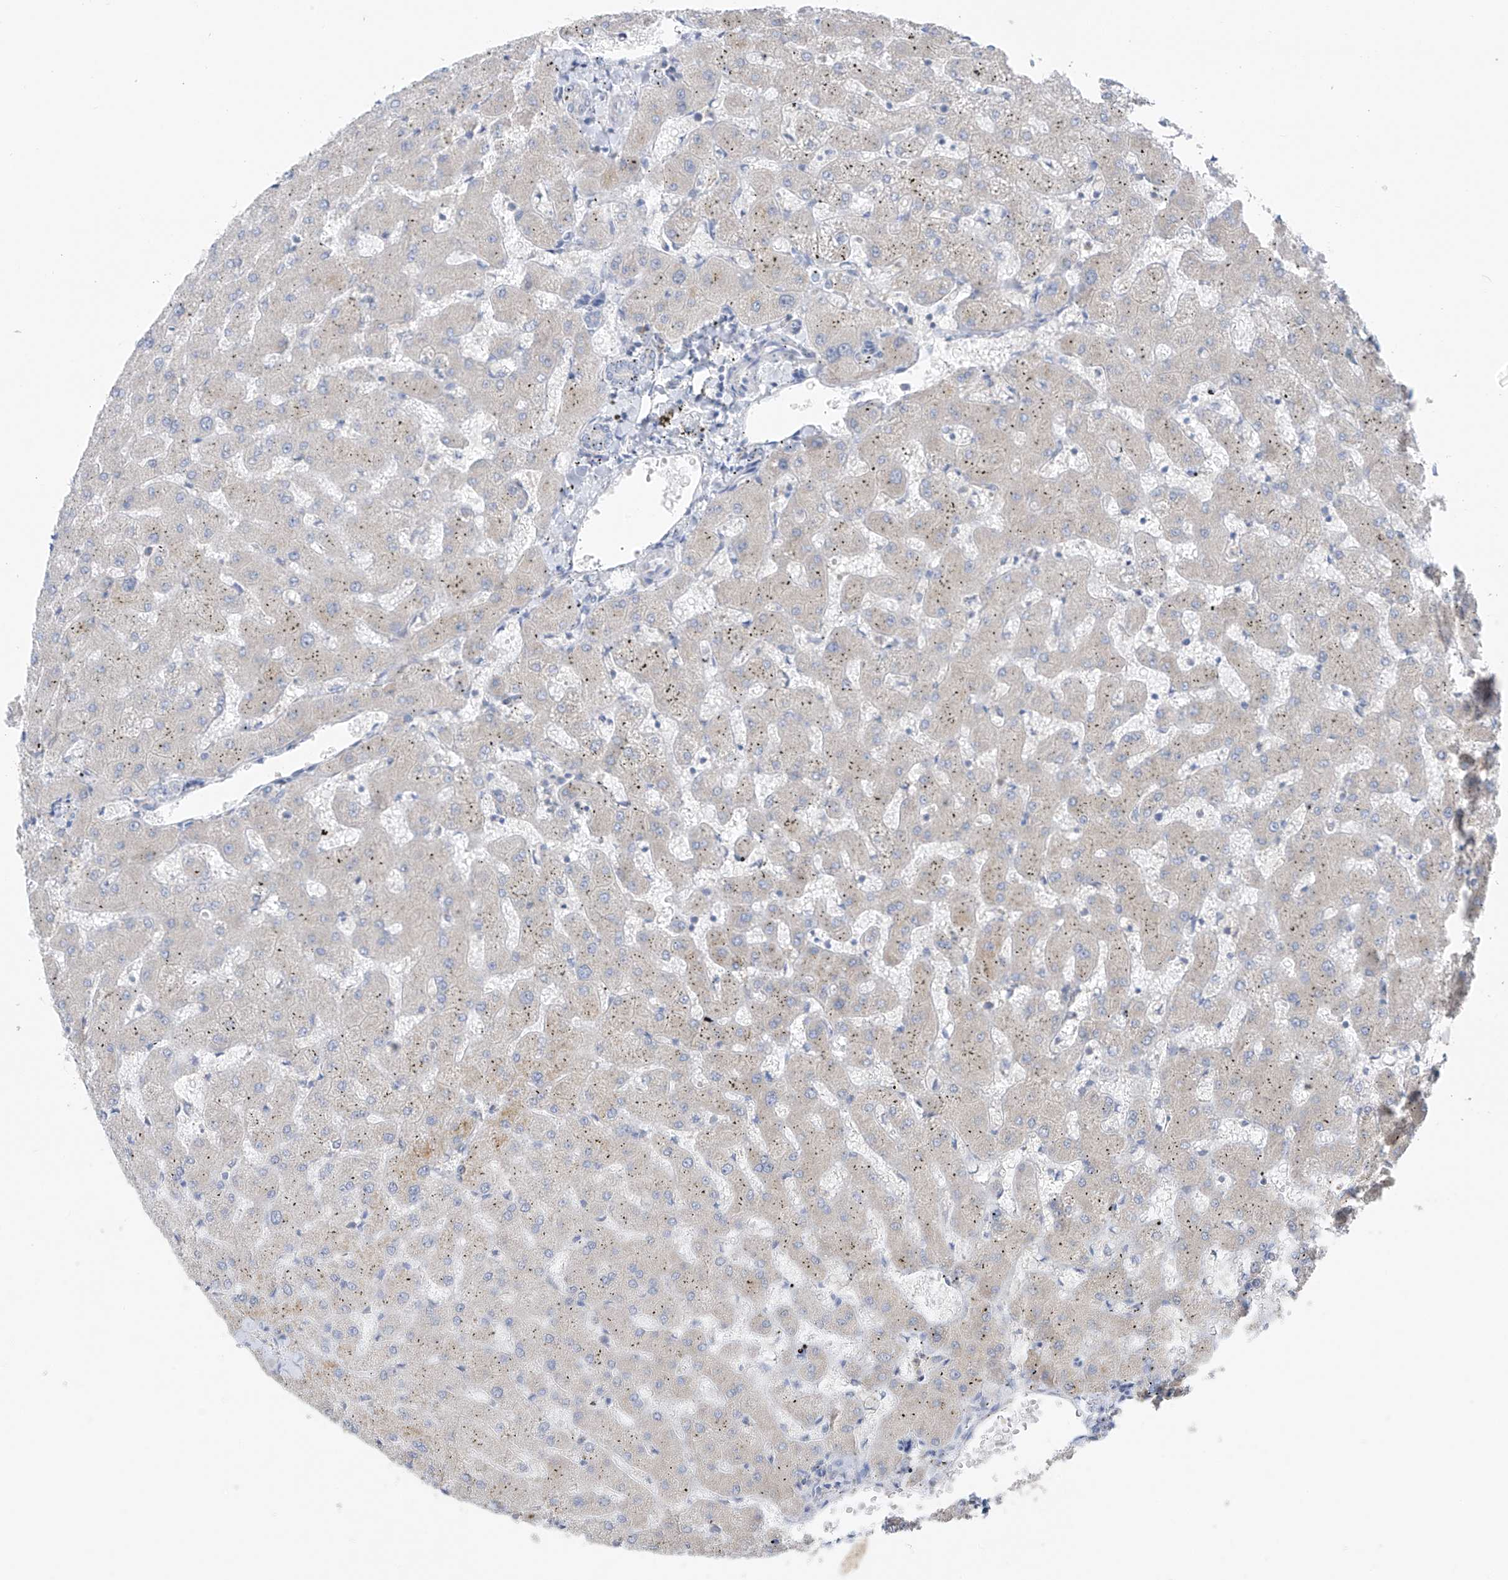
{"staining": {"intensity": "negative", "quantity": "none", "location": "none"}, "tissue": "liver", "cell_type": "Cholangiocytes", "image_type": "normal", "snomed": [{"axis": "morphology", "description": "Normal tissue, NOS"}, {"axis": "topography", "description": "Liver"}], "caption": "Human liver stained for a protein using immunohistochemistry displays no positivity in cholangiocytes.", "gene": "RPL4", "patient": {"sex": "female", "age": 63}}